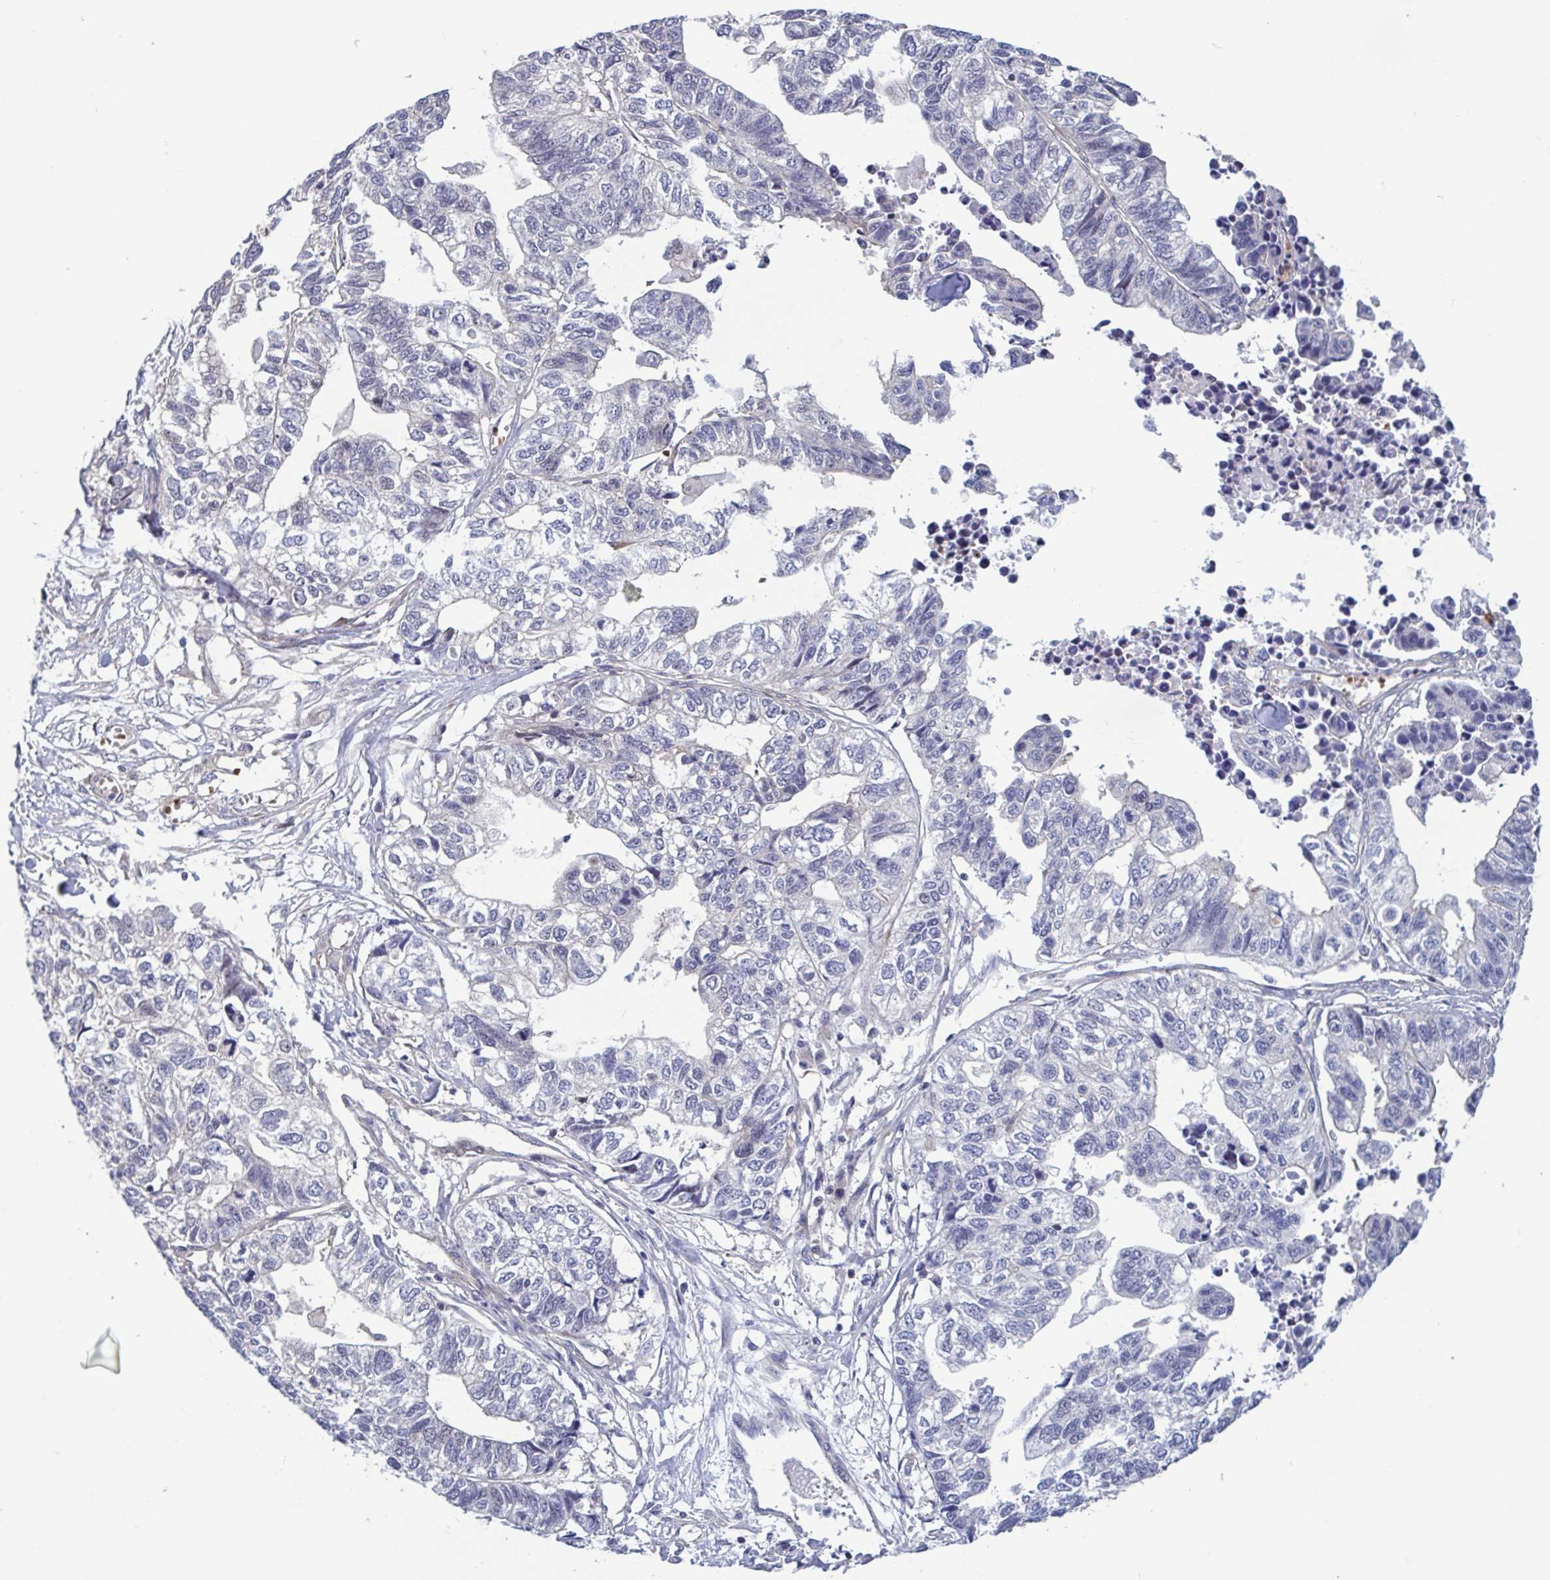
{"staining": {"intensity": "negative", "quantity": "none", "location": "none"}, "tissue": "stomach cancer", "cell_type": "Tumor cells", "image_type": "cancer", "snomed": [{"axis": "morphology", "description": "Adenocarcinoma, NOS"}, {"axis": "topography", "description": "Stomach, upper"}], "caption": "Immunohistochemistry micrograph of neoplastic tissue: human stomach cancer stained with DAB exhibits no significant protein staining in tumor cells. (DAB IHC visualized using brightfield microscopy, high magnification).", "gene": "LRRC38", "patient": {"sex": "female", "age": 67}}